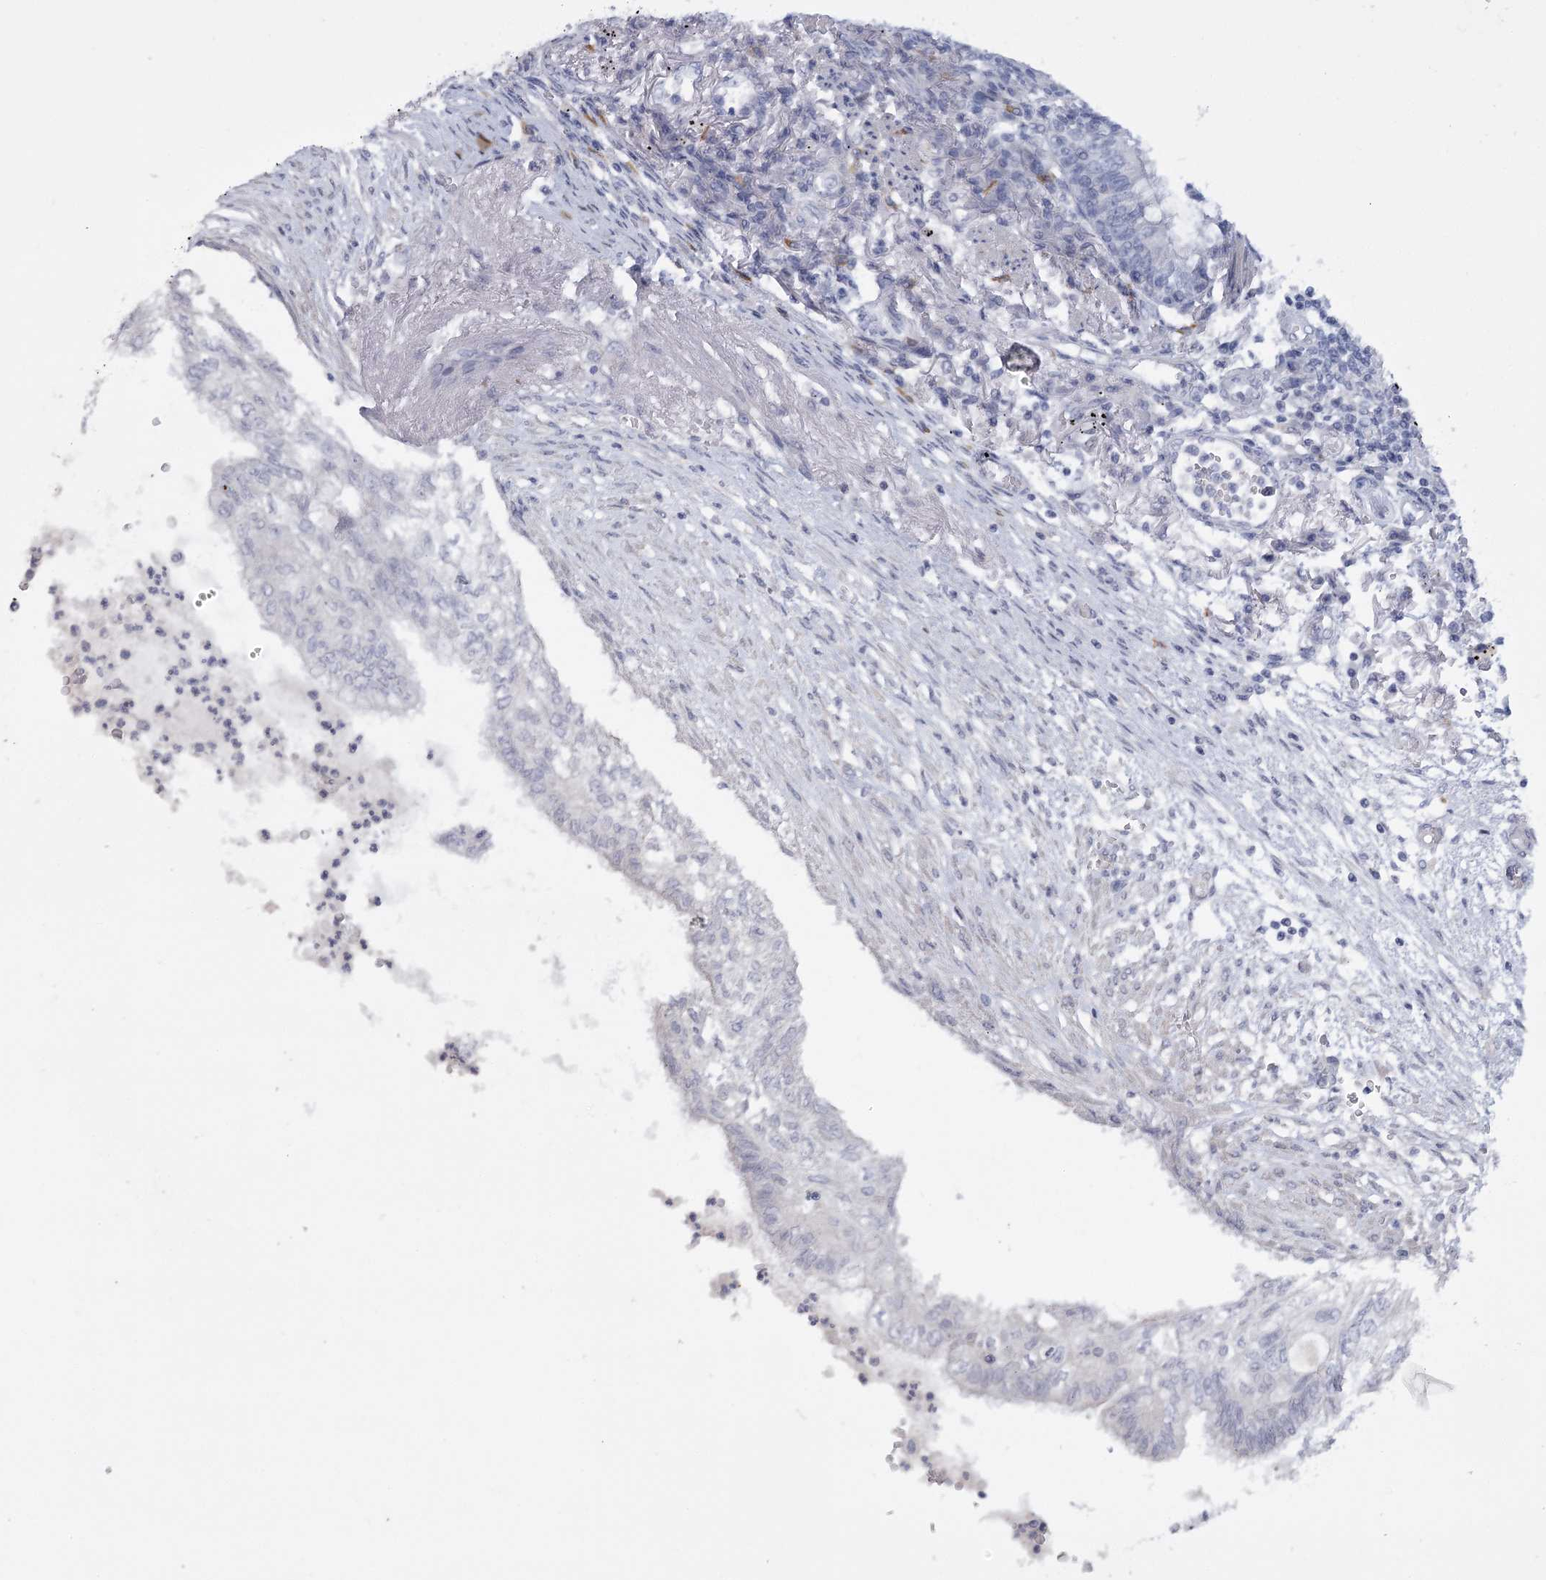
{"staining": {"intensity": "negative", "quantity": "none", "location": "none"}, "tissue": "lung cancer", "cell_type": "Tumor cells", "image_type": "cancer", "snomed": [{"axis": "morphology", "description": "Adenocarcinoma, NOS"}, {"axis": "topography", "description": "Lung"}], "caption": "Tumor cells are negative for brown protein staining in lung adenocarcinoma. (DAB immunohistochemistry, high magnification).", "gene": "FAM76B", "patient": {"sex": "female", "age": 70}}